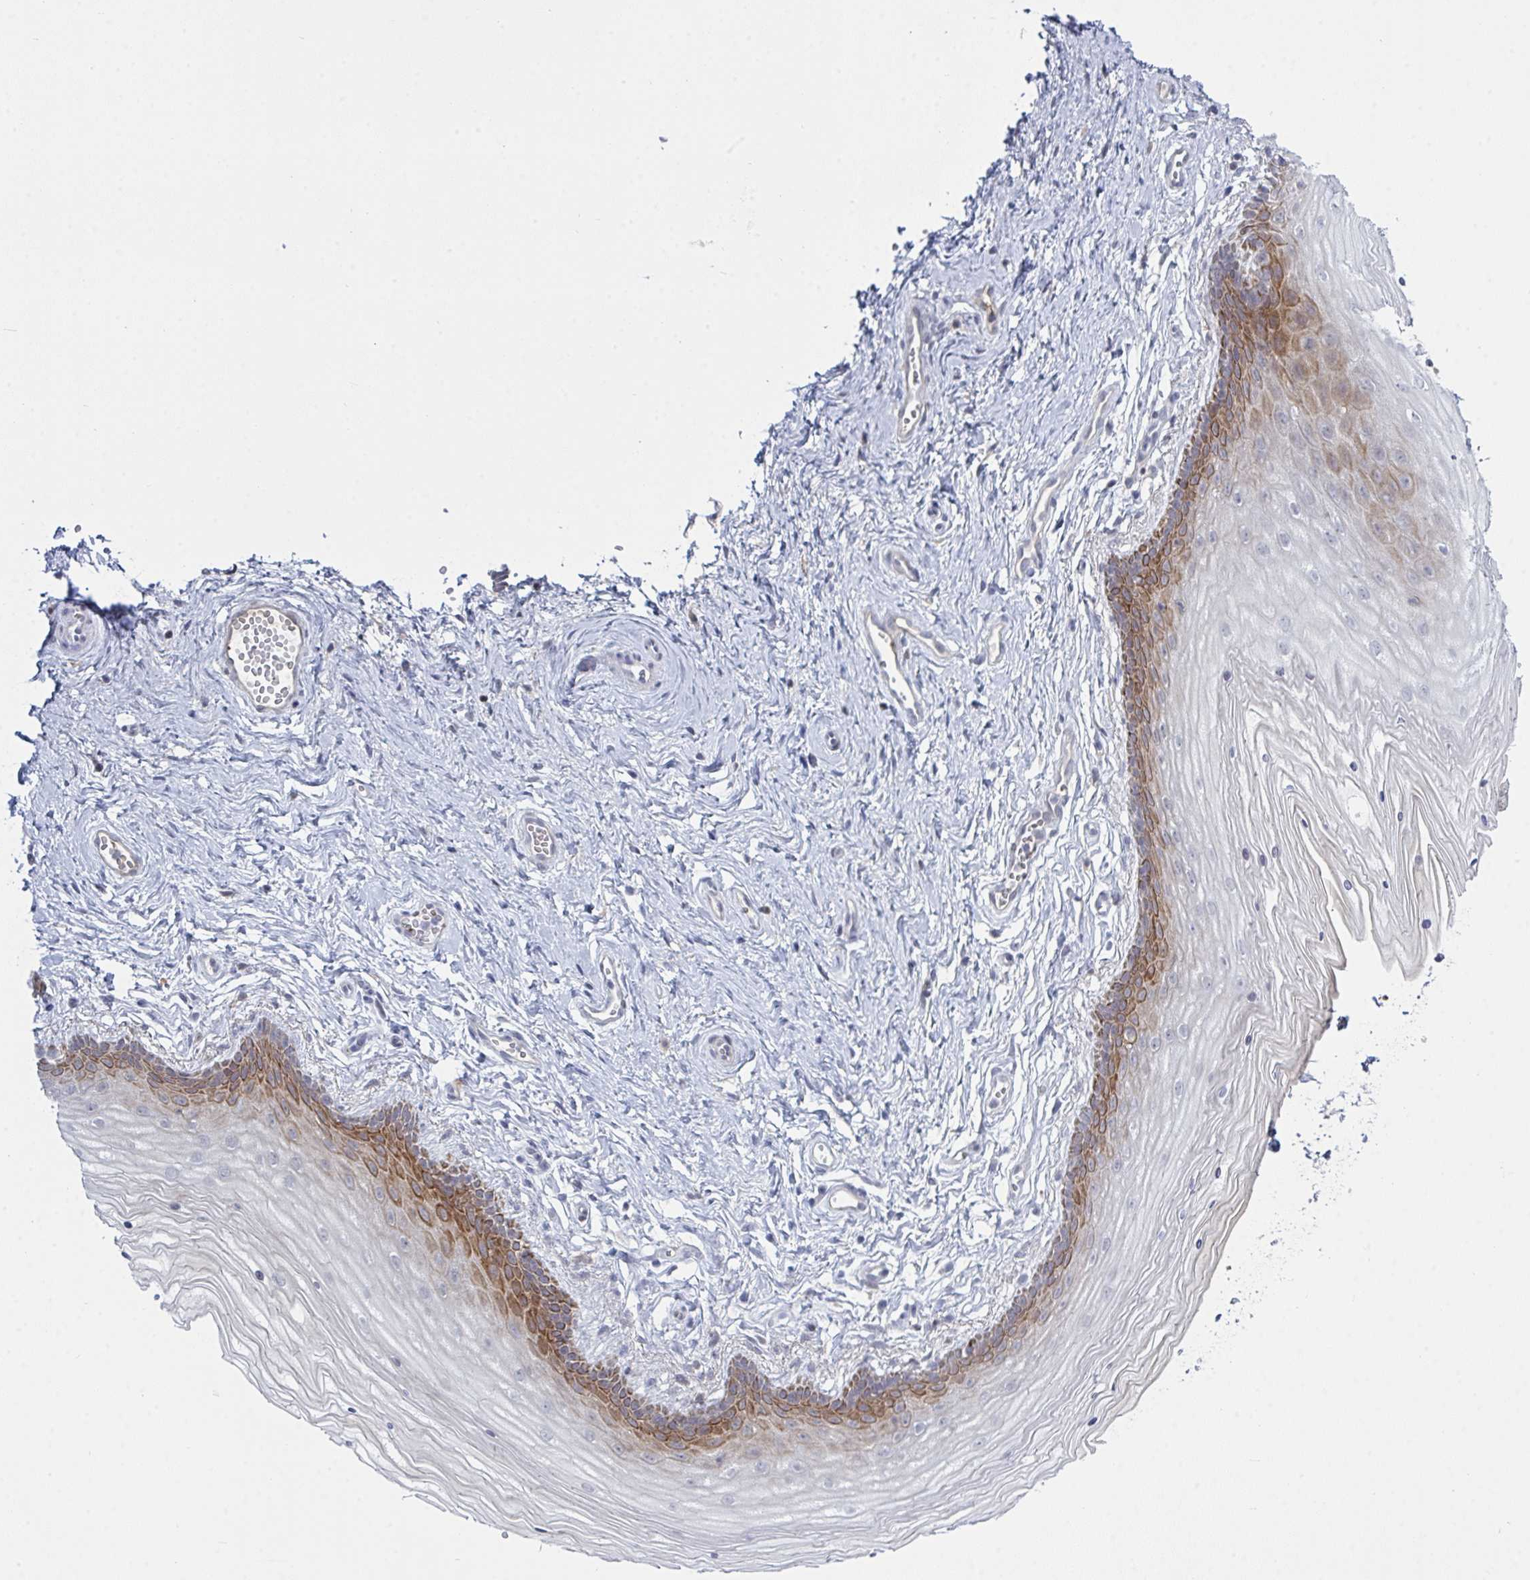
{"staining": {"intensity": "moderate", "quantity": "25%-75%", "location": "cytoplasmic/membranous,nuclear"}, "tissue": "vagina", "cell_type": "Squamous epithelial cells", "image_type": "normal", "snomed": [{"axis": "morphology", "description": "Normal tissue, NOS"}, {"axis": "topography", "description": "Vagina"}], "caption": "IHC of benign vagina shows medium levels of moderate cytoplasmic/membranous,nuclear positivity in approximately 25%-75% of squamous epithelial cells.", "gene": "KDM4D", "patient": {"sex": "female", "age": 38}}